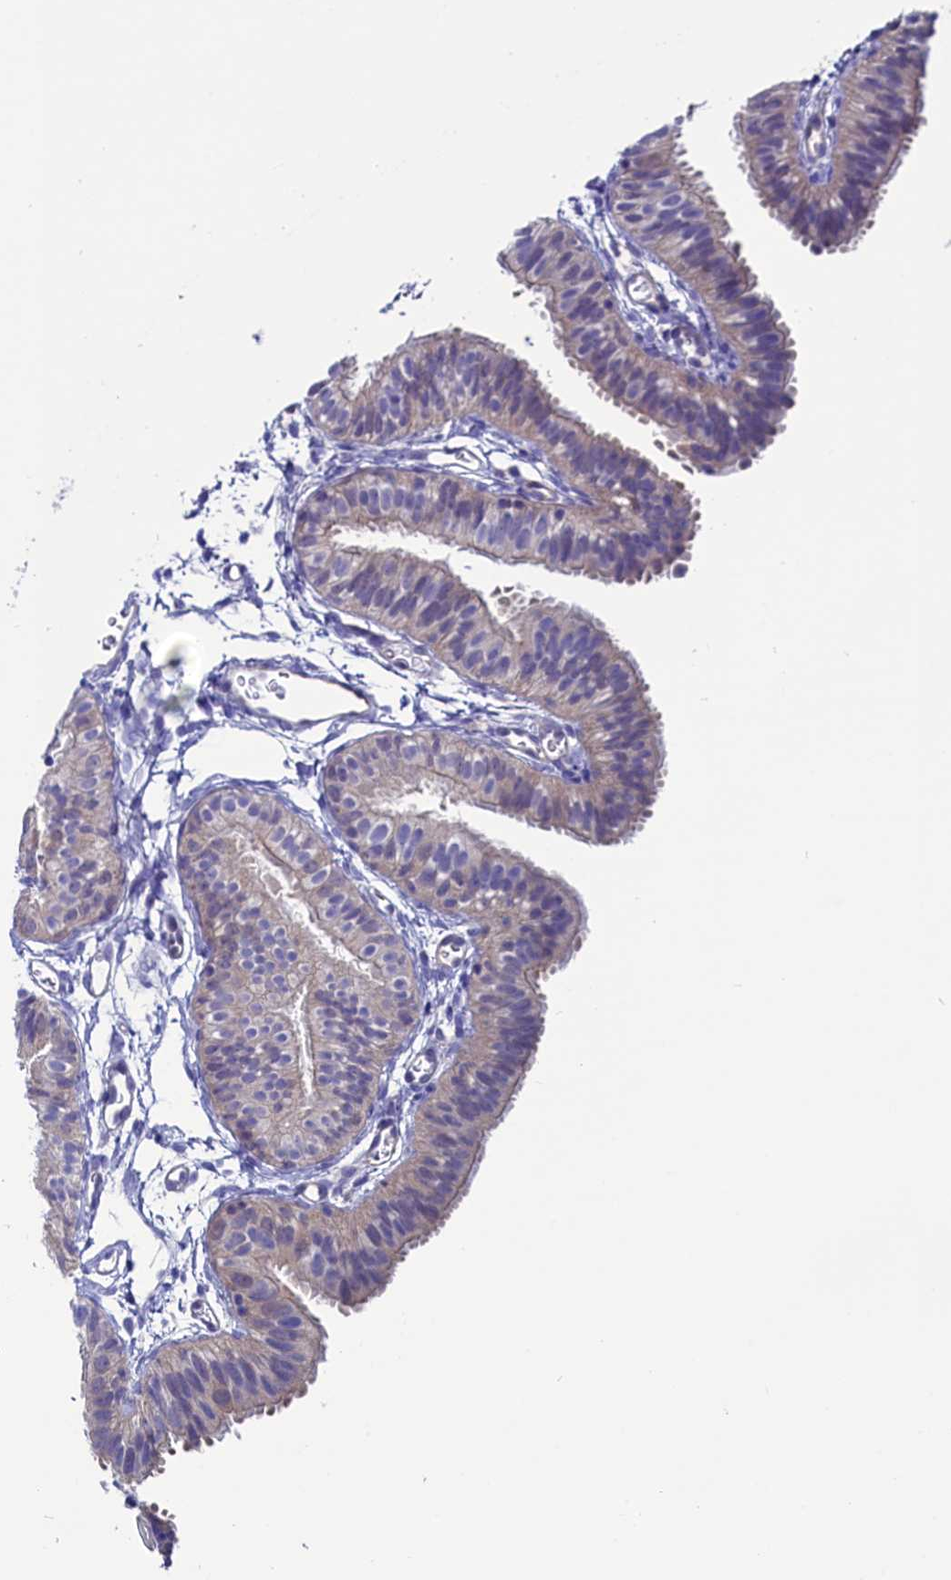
{"staining": {"intensity": "weak", "quantity": "<25%", "location": "cytoplasmic/membranous"}, "tissue": "fallopian tube", "cell_type": "Glandular cells", "image_type": "normal", "snomed": [{"axis": "morphology", "description": "Normal tissue, NOS"}, {"axis": "topography", "description": "Fallopian tube"}], "caption": "IHC of unremarkable human fallopian tube demonstrates no positivity in glandular cells.", "gene": "CIAPIN1", "patient": {"sex": "female", "age": 35}}